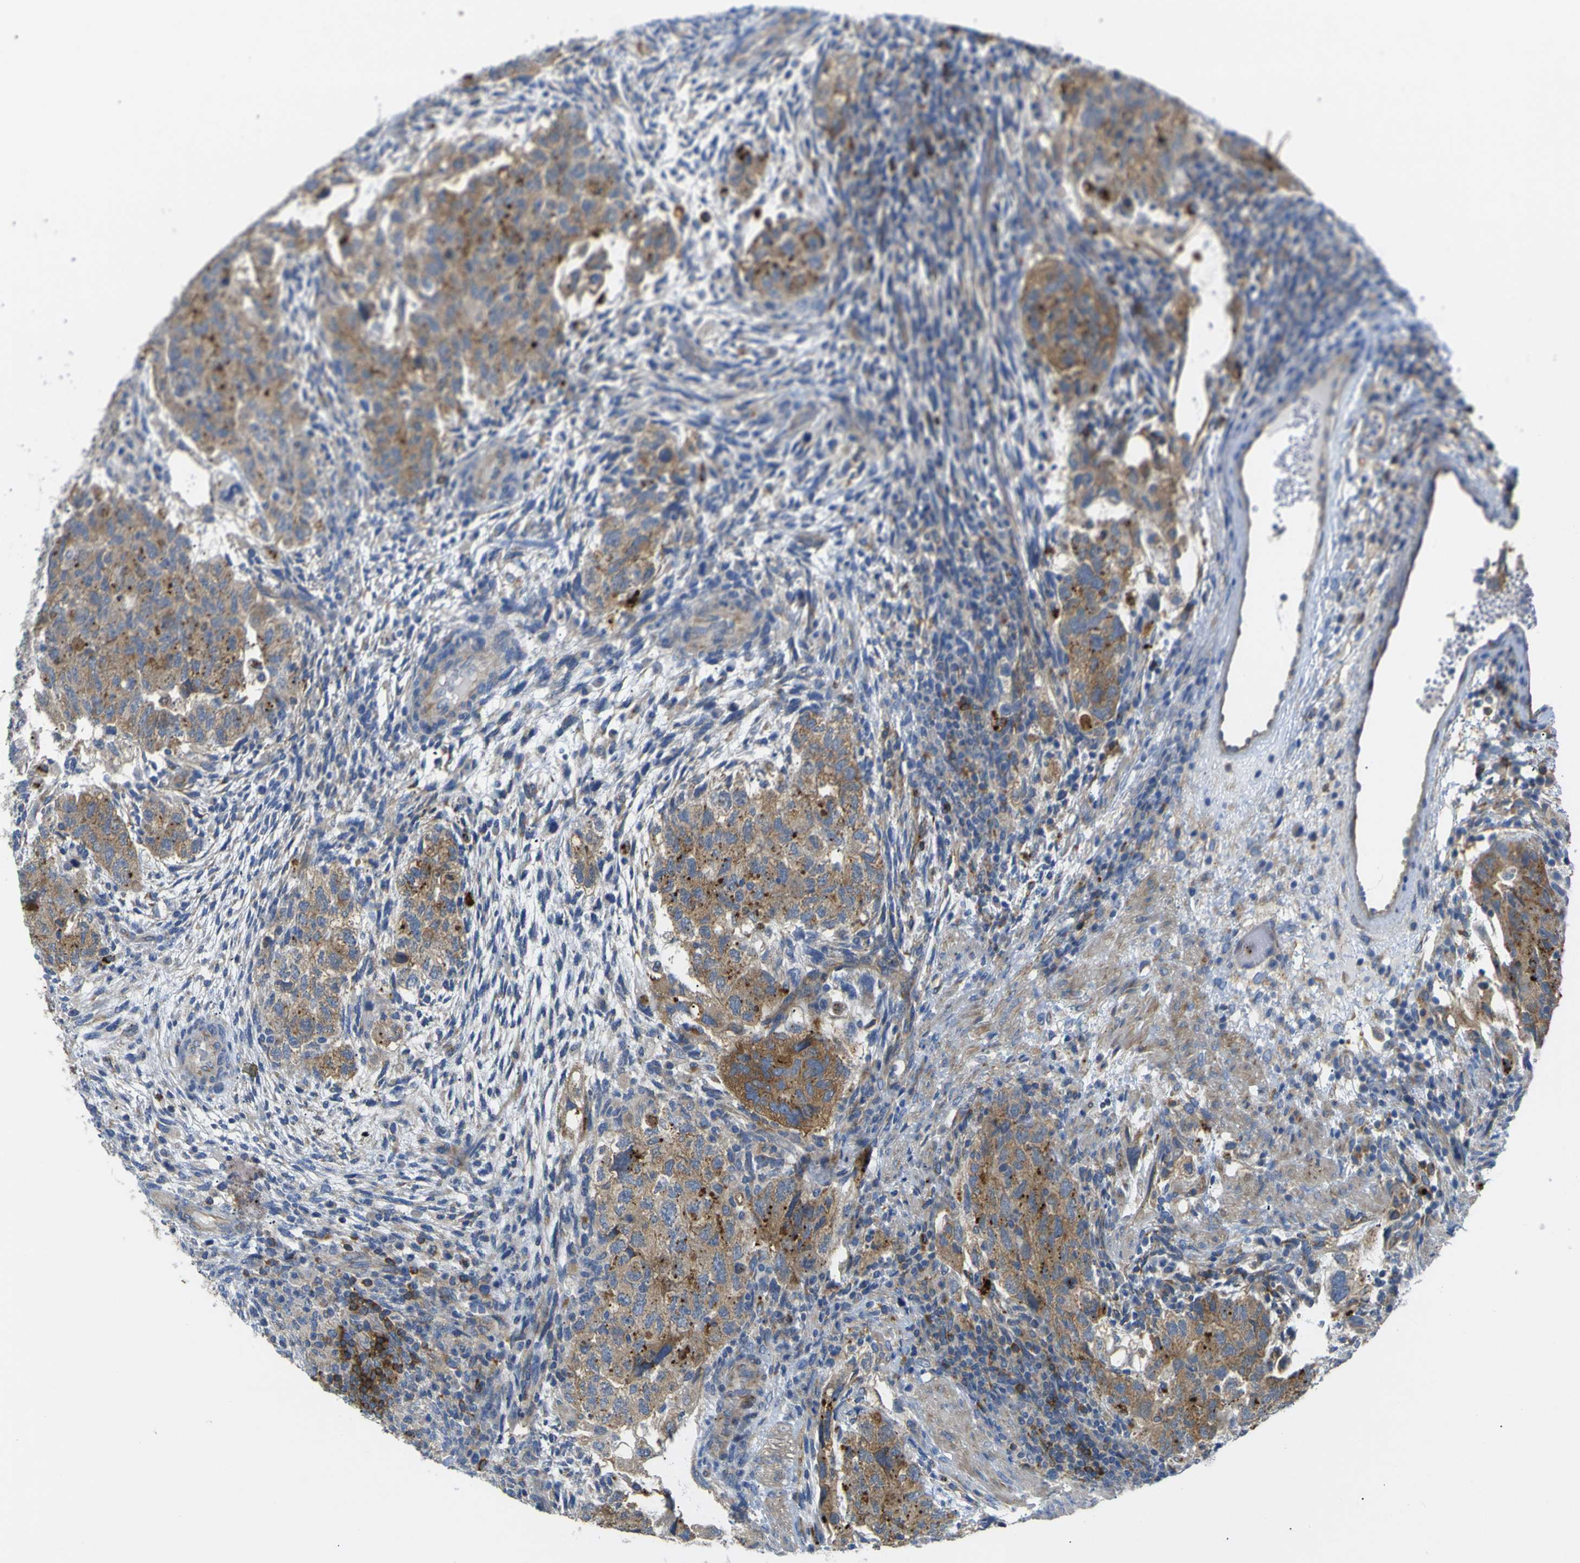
{"staining": {"intensity": "moderate", "quantity": ">75%", "location": "cytoplasmic/membranous"}, "tissue": "testis cancer", "cell_type": "Tumor cells", "image_type": "cancer", "snomed": [{"axis": "morphology", "description": "Normal tissue, NOS"}, {"axis": "morphology", "description": "Carcinoma, Embryonal, NOS"}, {"axis": "topography", "description": "Testis"}], "caption": "Approximately >75% of tumor cells in human embryonal carcinoma (testis) display moderate cytoplasmic/membranous protein staining as visualized by brown immunohistochemical staining.", "gene": "SYPL1", "patient": {"sex": "male", "age": 36}}